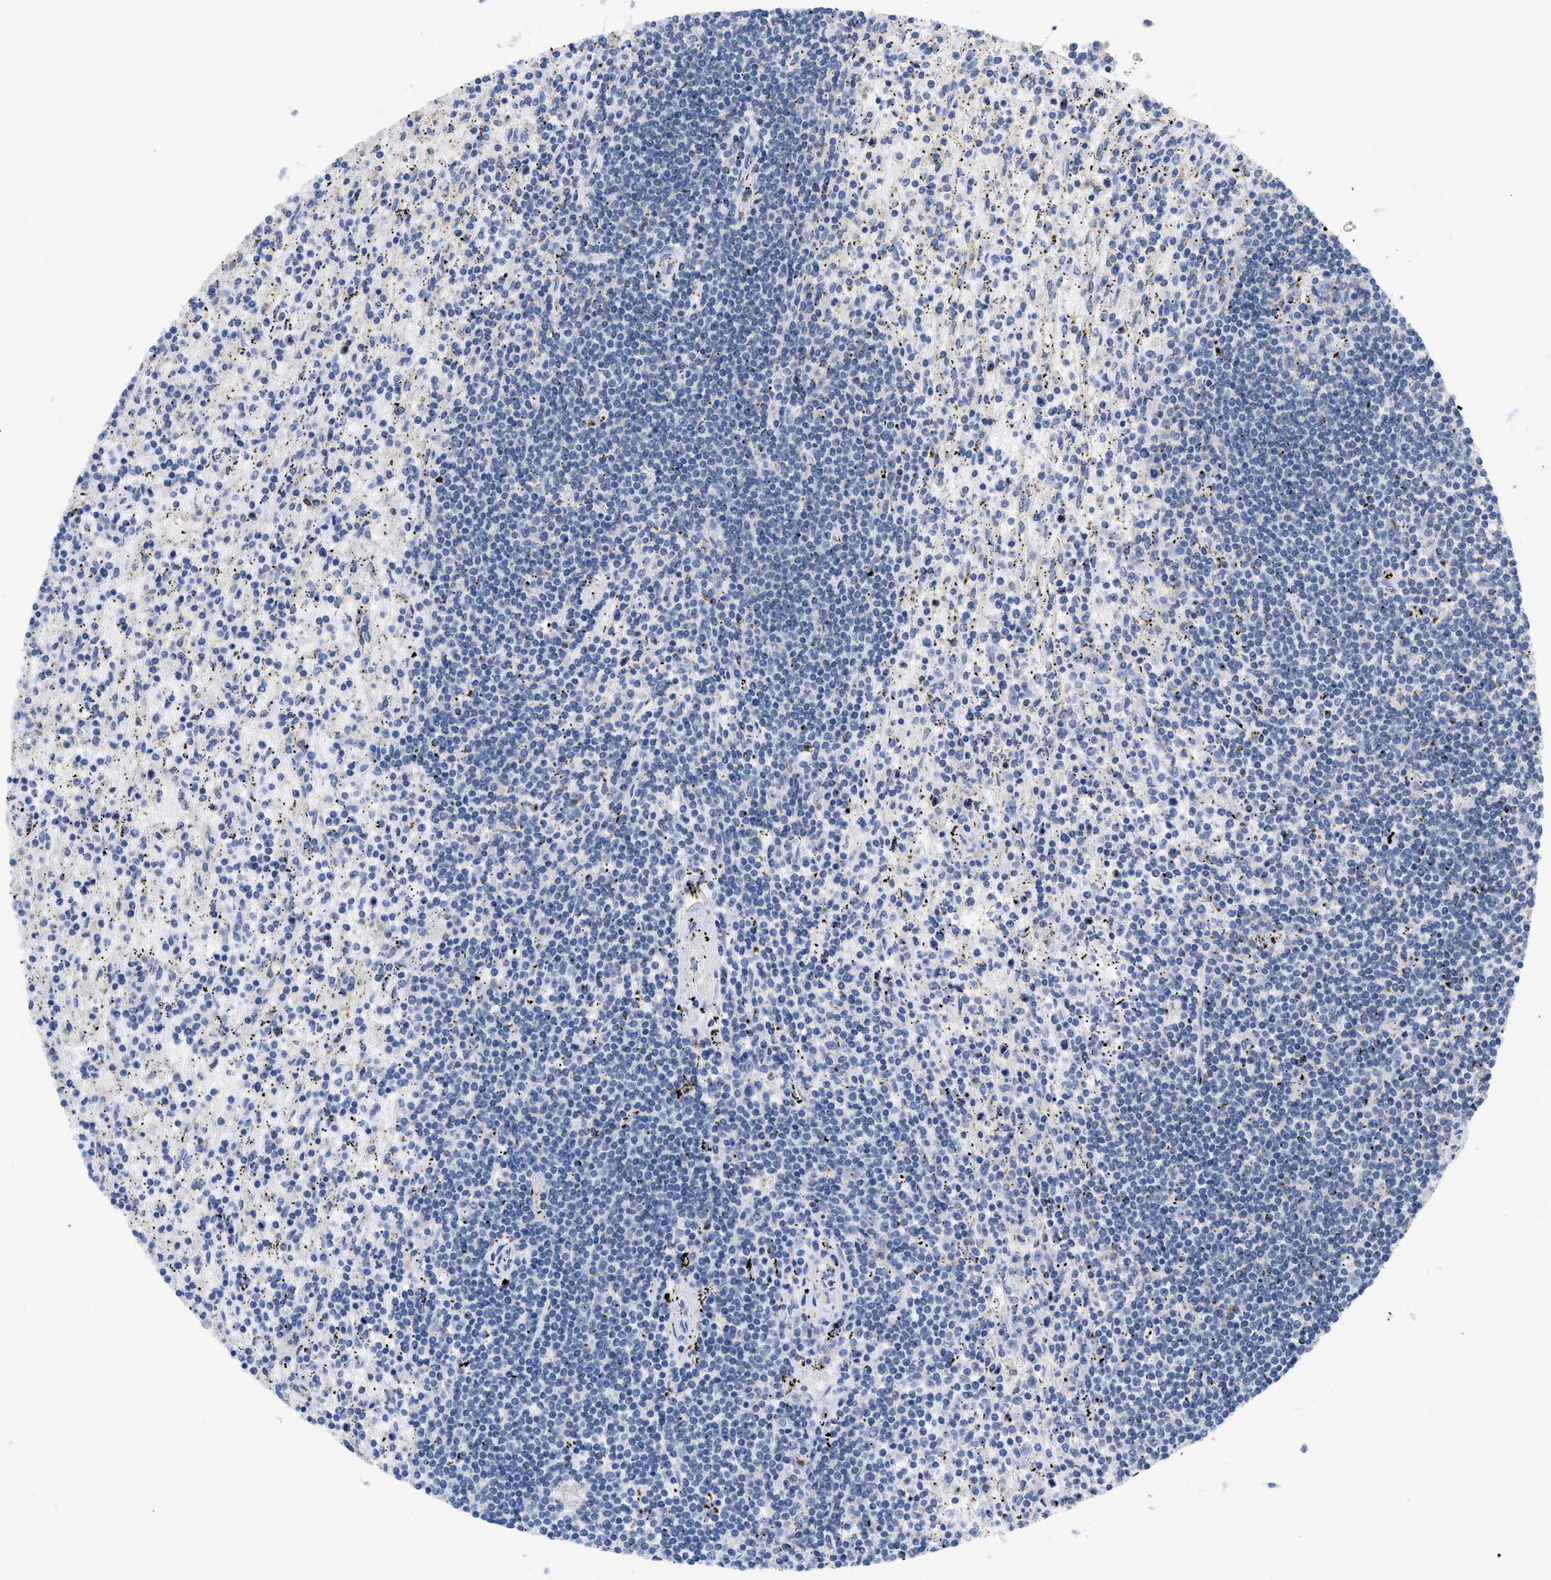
{"staining": {"intensity": "negative", "quantity": "none", "location": "none"}, "tissue": "lymphoma", "cell_type": "Tumor cells", "image_type": "cancer", "snomed": [{"axis": "morphology", "description": "Malignant lymphoma, non-Hodgkin's type, Low grade"}, {"axis": "topography", "description": "Spleen"}], "caption": "The immunohistochemistry (IHC) micrograph has no significant positivity in tumor cells of malignant lymphoma, non-Hodgkin's type (low-grade) tissue. (Immunohistochemistry, brightfield microscopy, high magnification).", "gene": "TMEM131", "patient": {"sex": "male", "age": 76}}